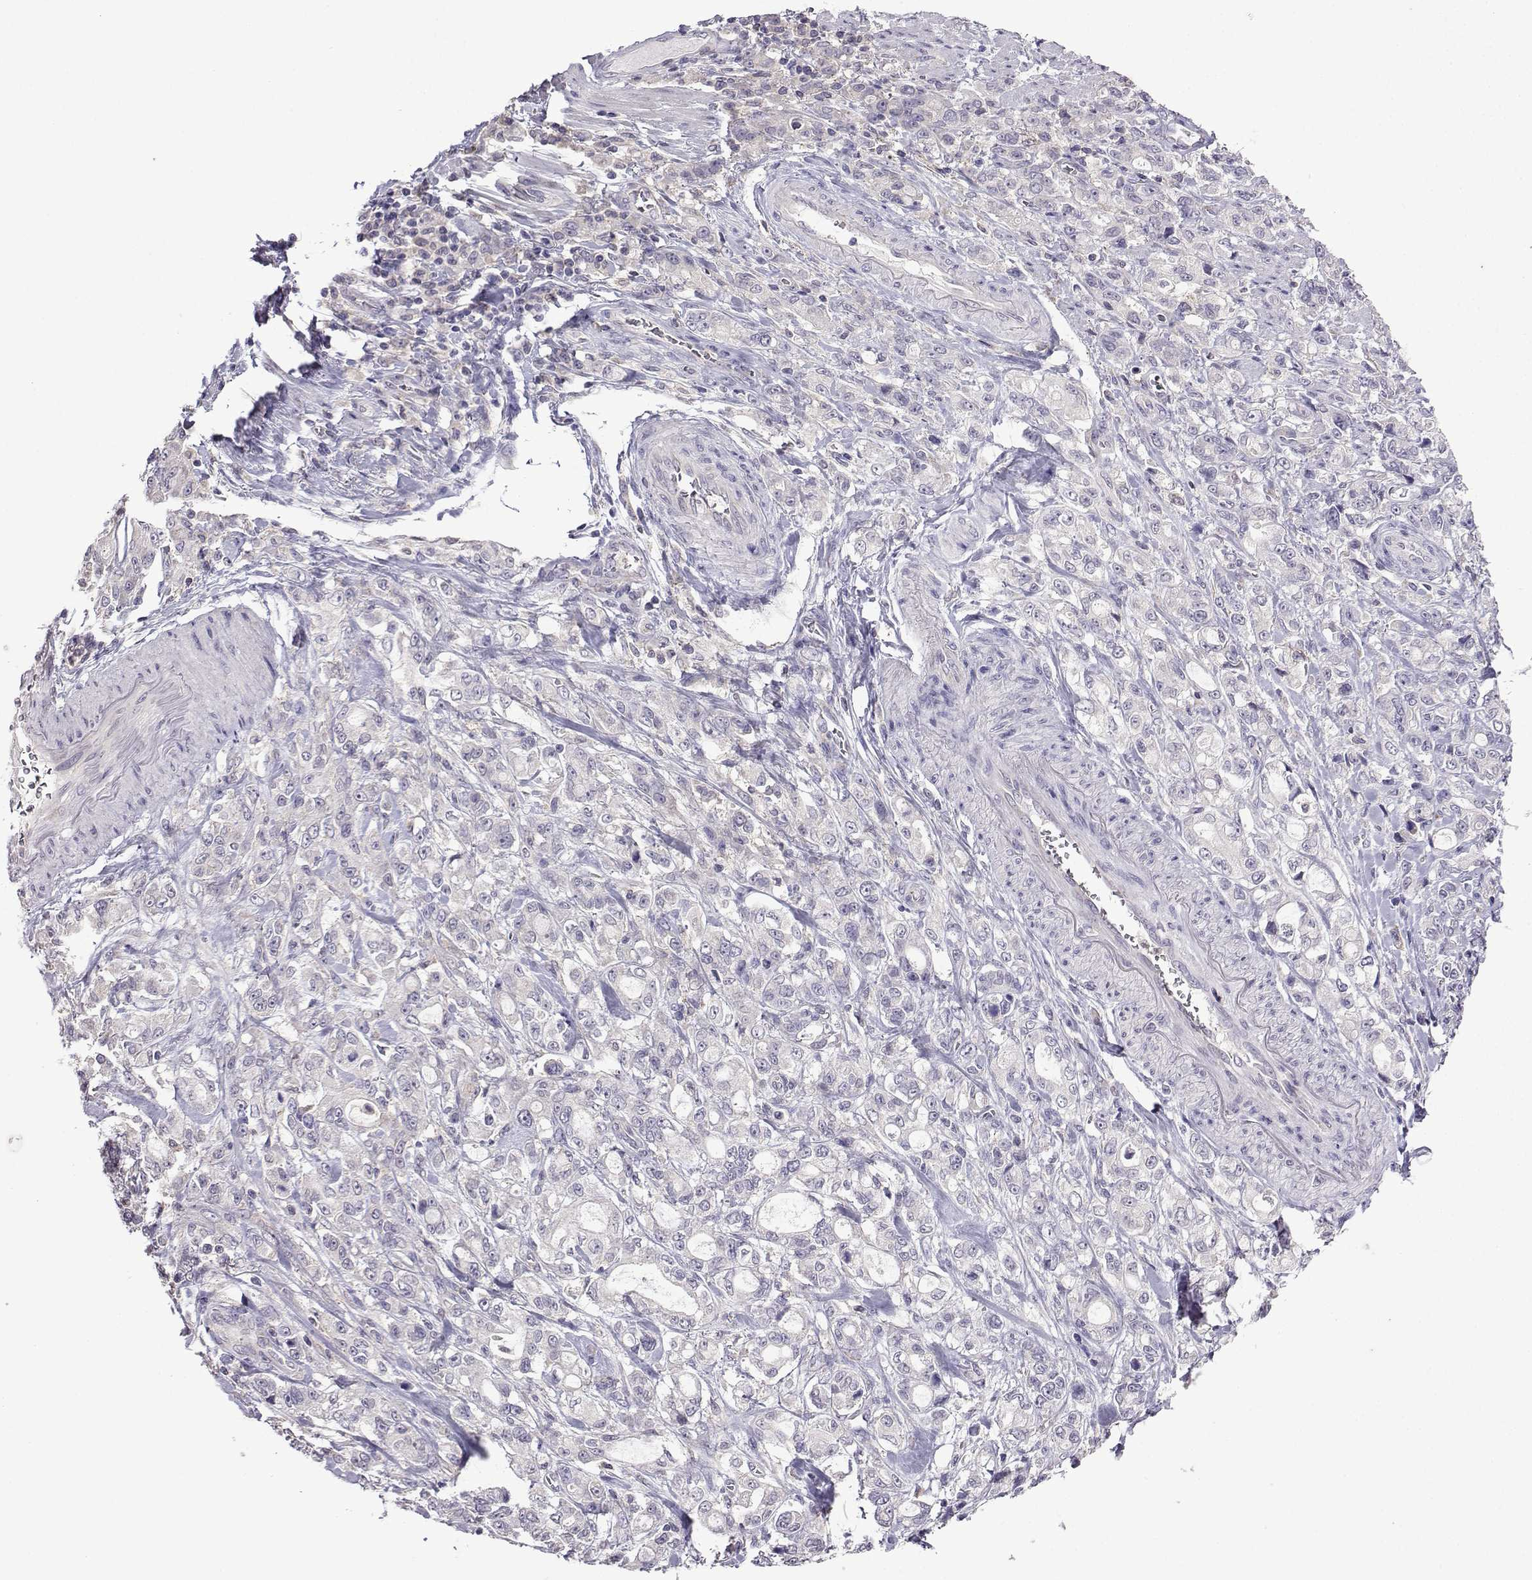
{"staining": {"intensity": "negative", "quantity": "none", "location": "none"}, "tissue": "stomach cancer", "cell_type": "Tumor cells", "image_type": "cancer", "snomed": [{"axis": "morphology", "description": "Adenocarcinoma, NOS"}, {"axis": "topography", "description": "Stomach"}], "caption": "The image shows no staining of tumor cells in adenocarcinoma (stomach).", "gene": "FCAMR", "patient": {"sex": "male", "age": 63}}